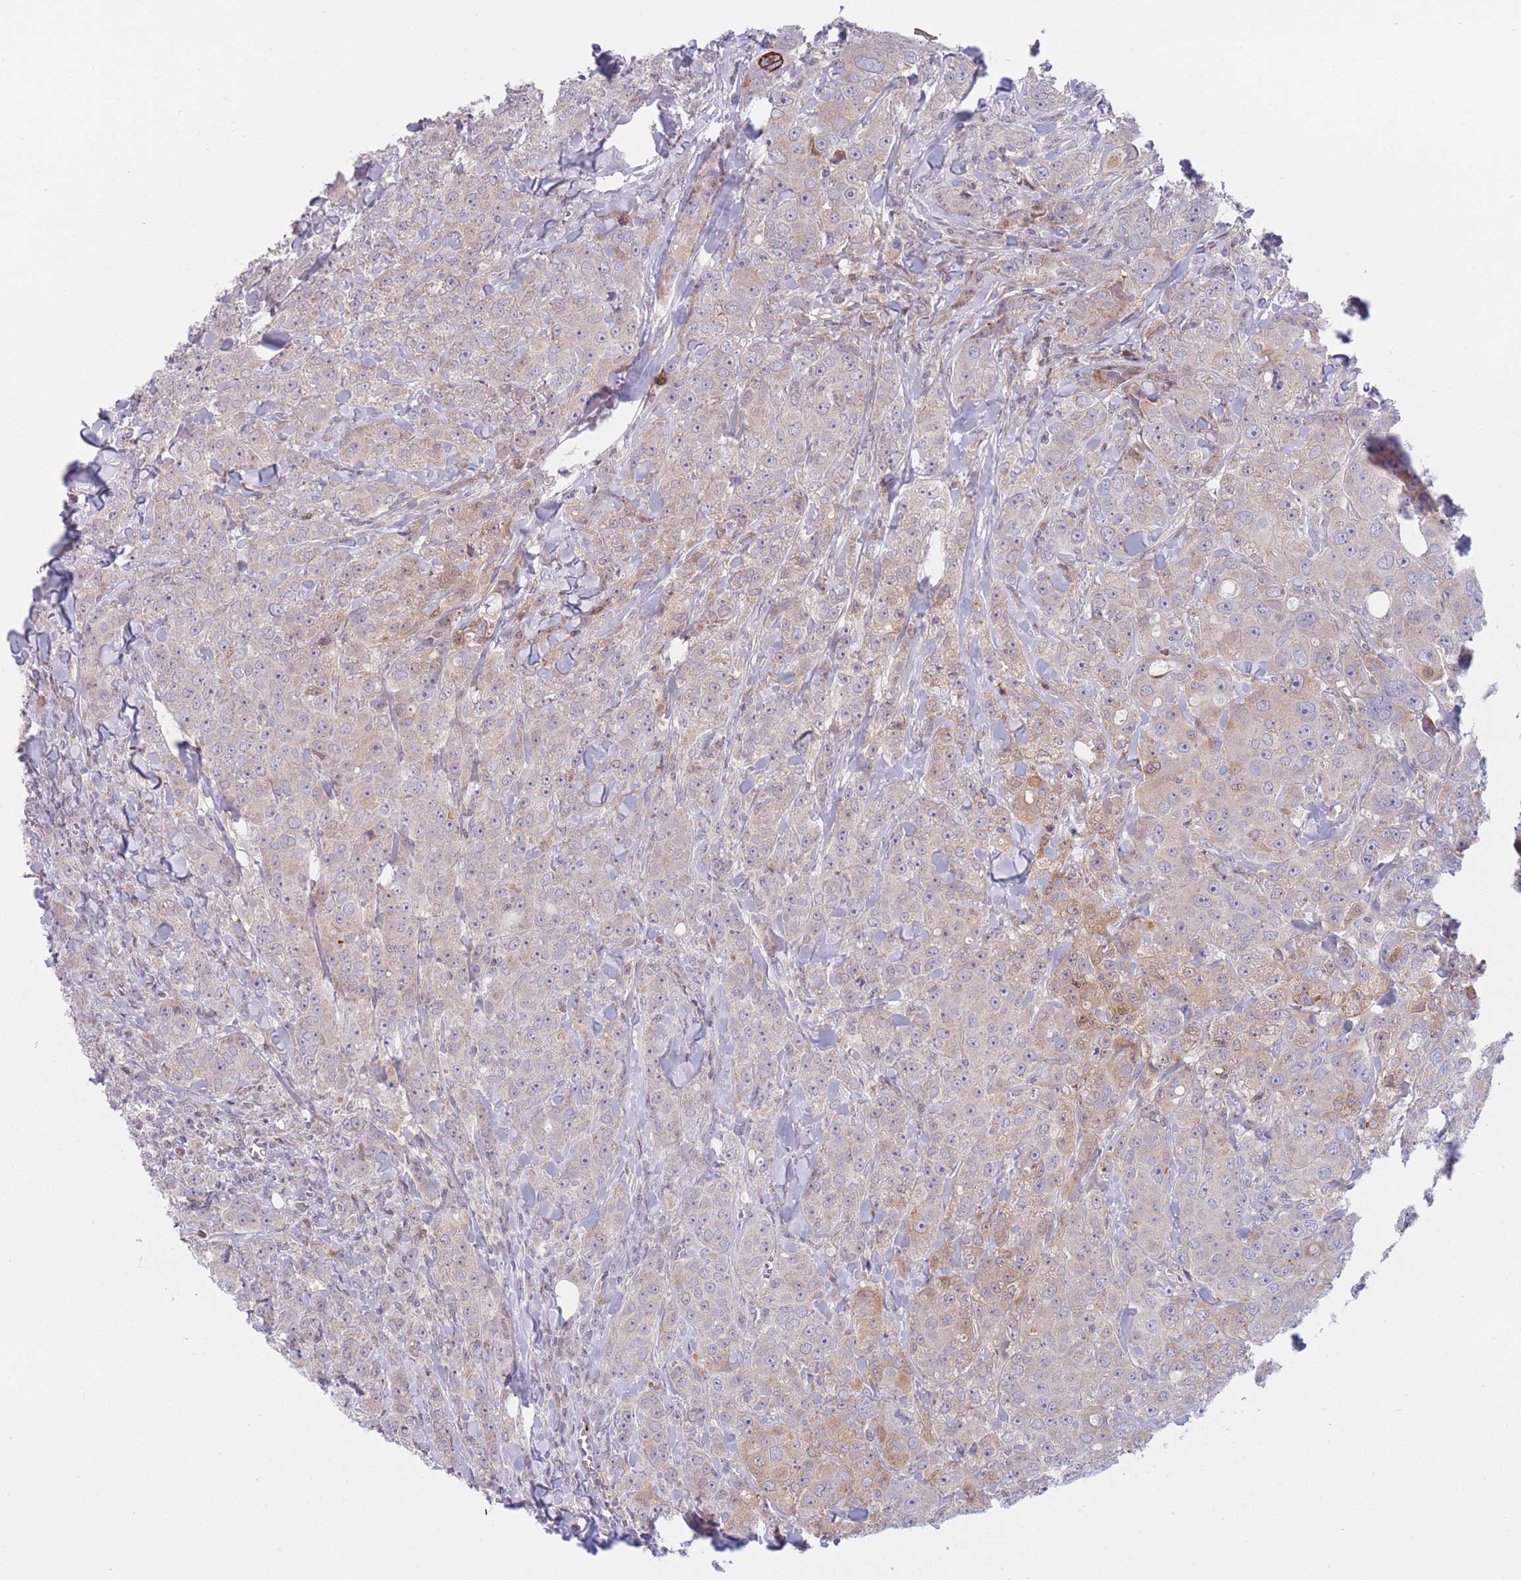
{"staining": {"intensity": "weak", "quantity": "<25%", "location": "cytoplasmic/membranous"}, "tissue": "breast cancer", "cell_type": "Tumor cells", "image_type": "cancer", "snomed": [{"axis": "morphology", "description": "Duct carcinoma"}, {"axis": "topography", "description": "Breast"}], "caption": "DAB (3,3'-diaminobenzidine) immunohistochemical staining of human breast intraductal carcinoma displays no significant expression in tumor cells. (DAB immunohistochemistry (IHC) visualized using brightfield microscopy, high magnification).", "gene": "PDE4A", "patient": {"sex": "female", "age": 43}}